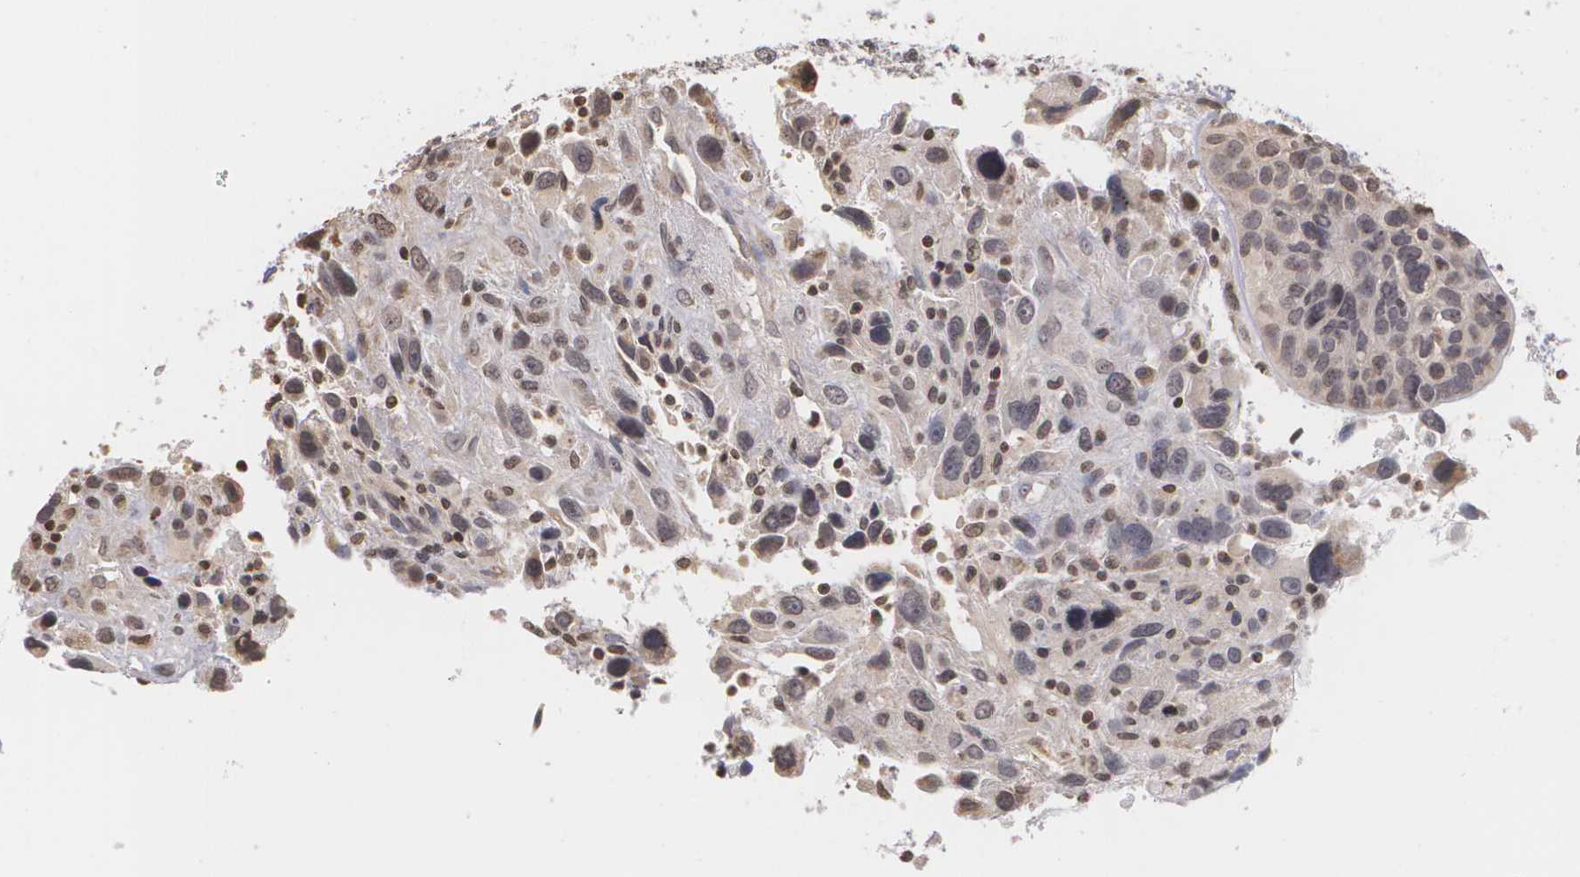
{"staining": {"intensity": "negative", "quantity": "none", "location": "none"}, "tissue": "breast cancer", "cell_type": "Tumor cells", "image_type": "cancer", "snomed": [{"axis": "morphology", "description": "Neoplasm, malignant, NOS"}, {"axis": "topography", "description": "Breast"}], "caption": "An image of human malignant neoplasm (breast) is negative for staining in tumor cells.", "gene": "THRB", "patient": {"sex": "female", "age": 50}}